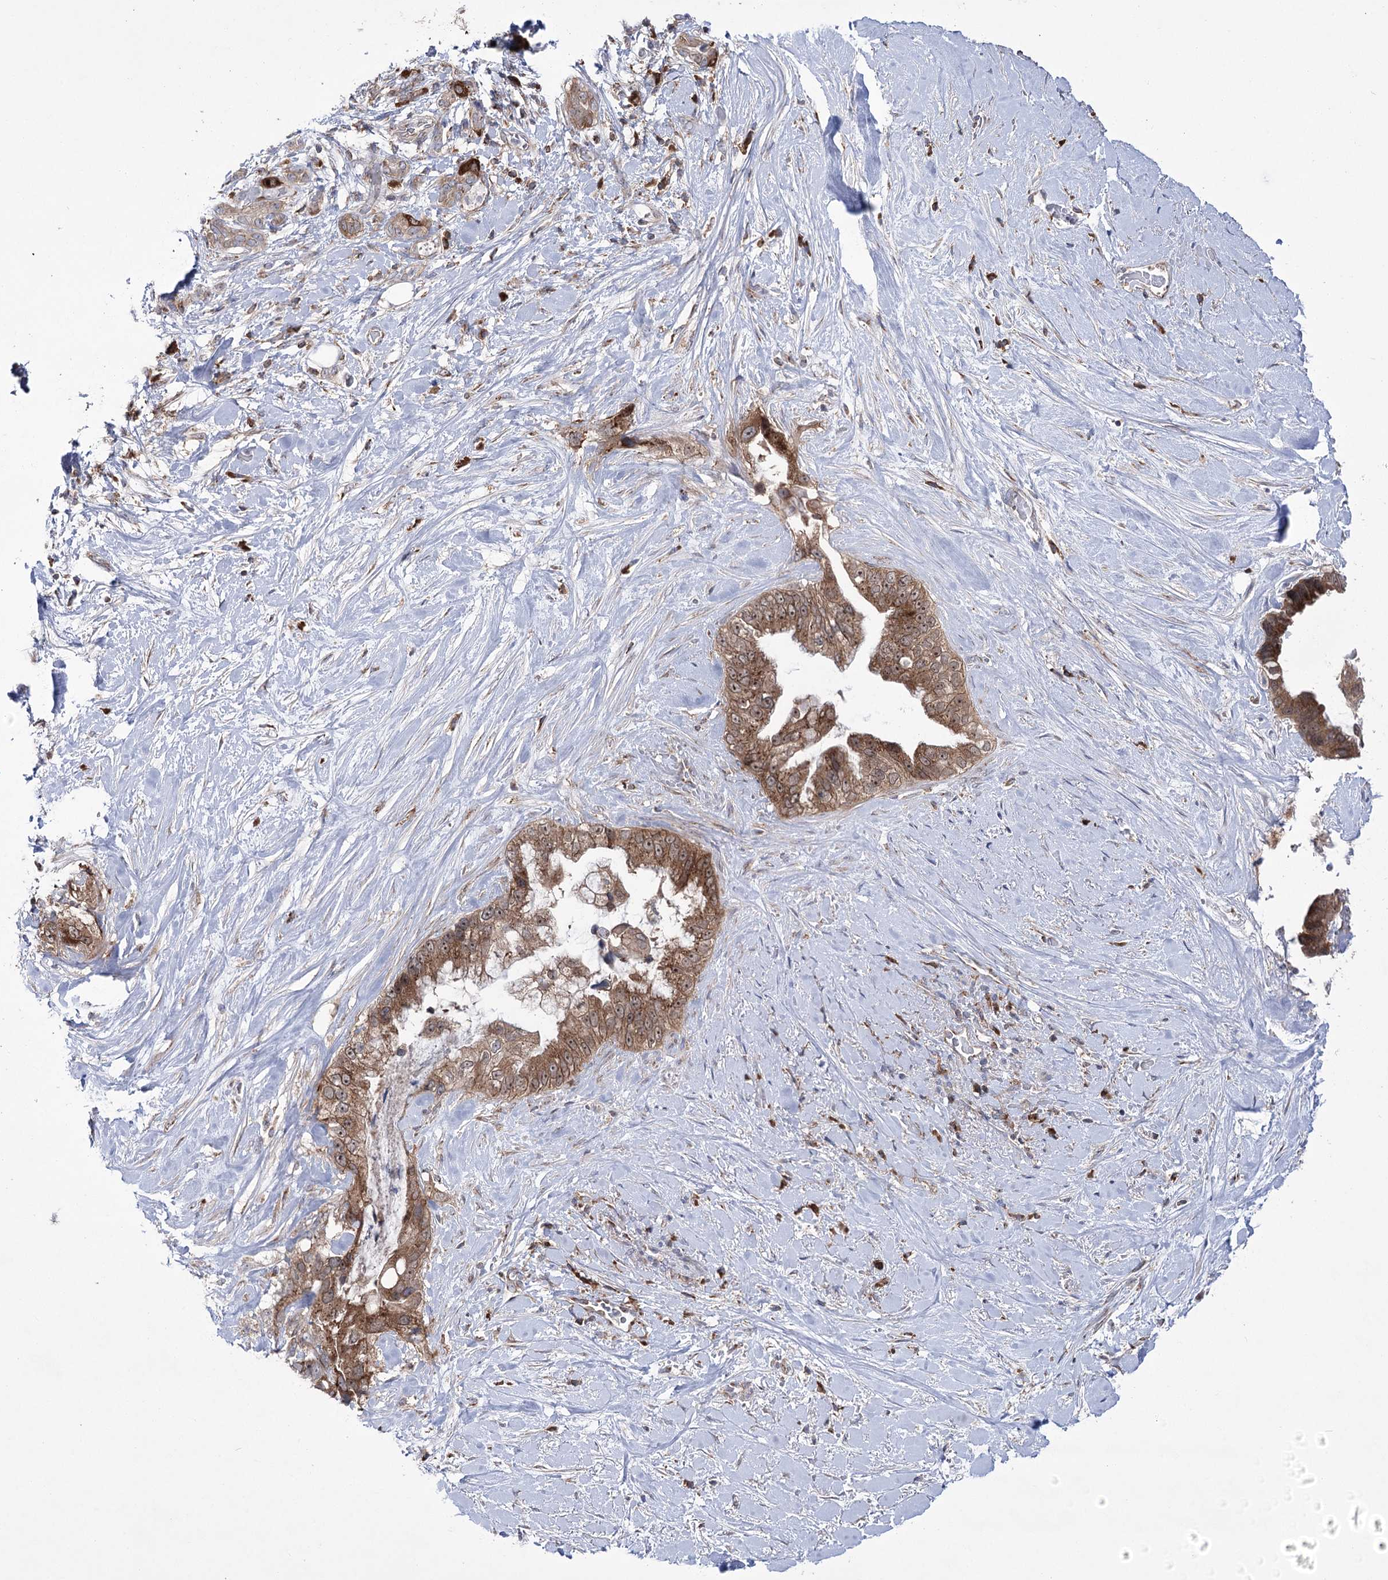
{"staining": {"intensity": "moderate", "quantity": ">75%", "location": "cytoplasmic/membranous,nuclear"}, "tissue": "pancreatic cancer", "cell_type": "Tumor cells", "image_type": "cancer", "snomed": [{"axis": "morphology", "description": "Inflammation, NOS"}, {"axis": "morphology", "description": "Adenocarcinoma, NOS"}, {"axis": "topography", "description": "Pancreas"}], "caption": "The micrograph reveals immunohistochemical staining of pancreatic adenocarcinoma. There is moderate cytoplasmic/membranous and nuclear expression is identified in approximately >75% of tumor cells.", "gene": "ZNF622", "patient": {"sex": "female", "age": 56}}